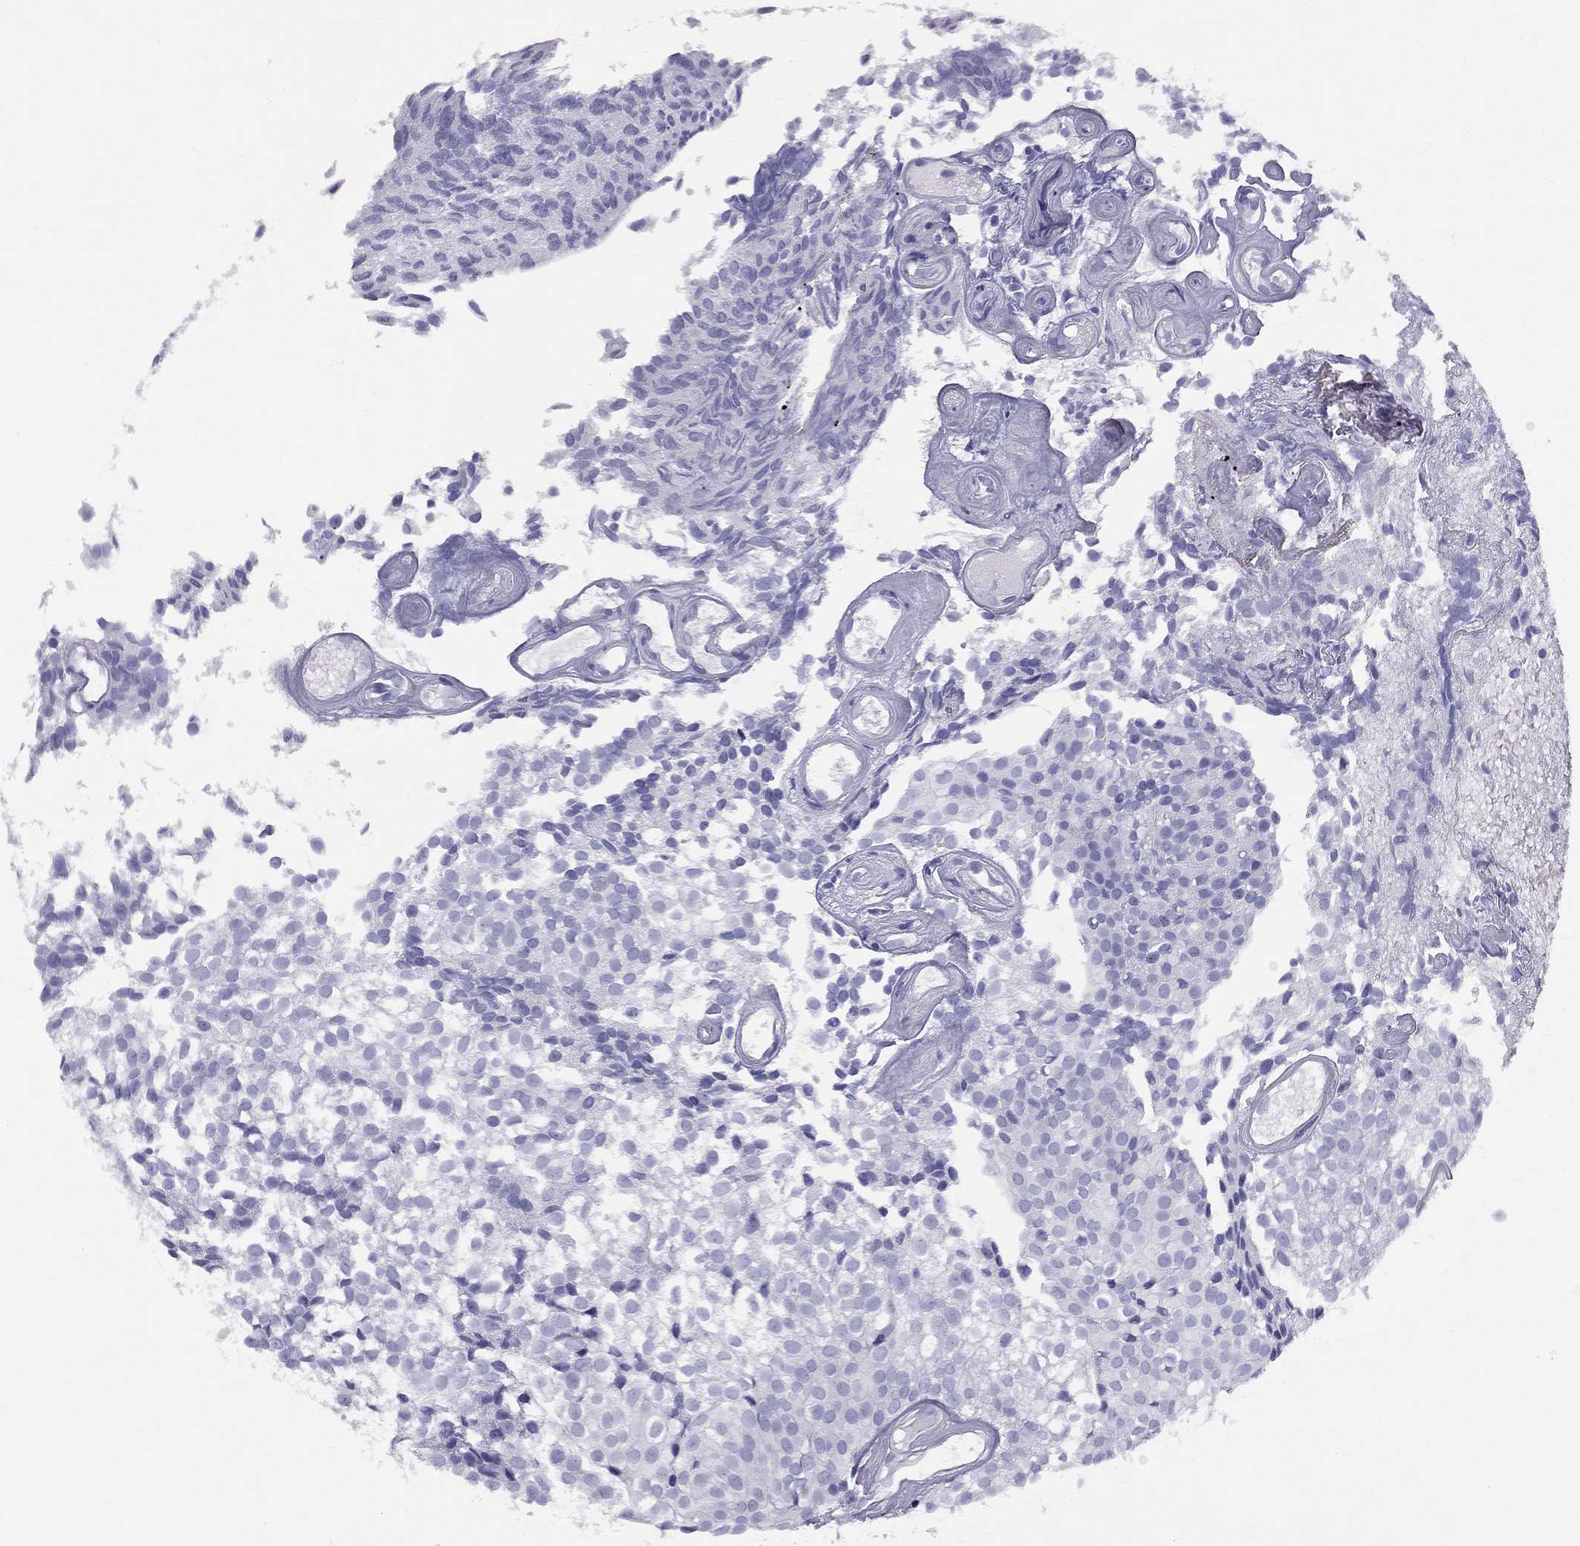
{"staining": {"intensity": "negative", "quantity": "none", "location": "none"}, "tissue": "urothelial cancer", "cell_type": "Tumor cells", "image_type": "cancer", "snomed": [{"axis": "morphology", "description": "Urothelial carcinoma, Low grade"}, {"axis": "topography", "description": "Urinary bladder"}], "caption": "Immunohistochemical staining of human urothelial cancer reveals no significant staining in tumor cells.", "gene": "FSCN3", "patient": {"sex": "male", "age": 89}}